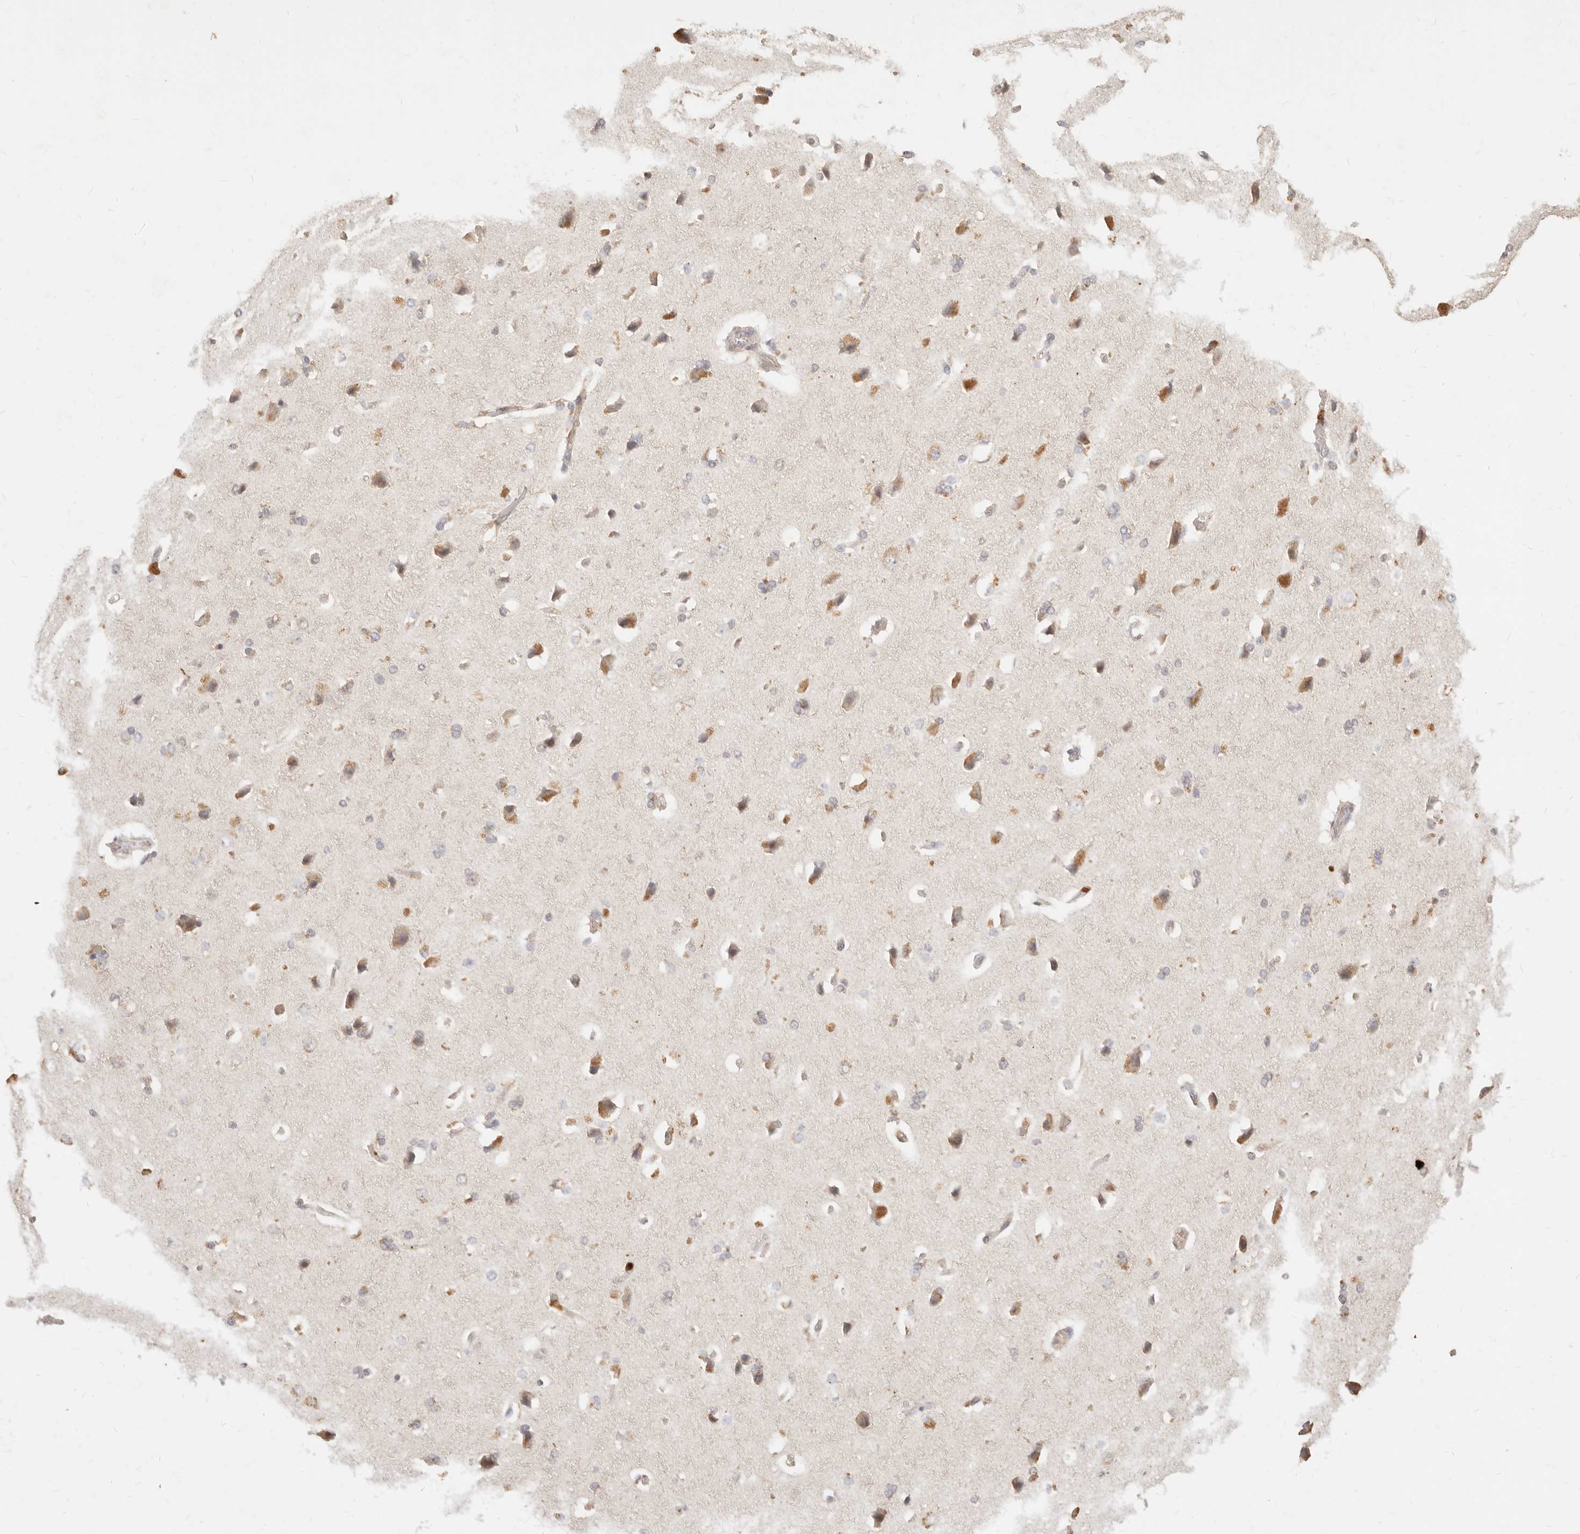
{"staining": {"intensity": "weak", "quantity": ">75%", "location": "cytoplasmic/membranous"}, "tissue": "cerebral cortex", "cell_type": "Endothelial cells", "image_type": "normal", "snomed": [{"axis": "morphology", "description": "Normal tissue, NOS"}, {"axis": "topography", "description": "Cerebral cortex"}], "caption": "A micrograph of cerebral cortex stained for a protein displays weak cytoplasmic/membranous brown staining in endothelial cells. The protein of interest is stained brown, and the nuclei are stained in blue (DAB IHC with brightfield microscopy, high magnification).", "gene": "TMTC2", "patient": {"sex": "male", "age": 62}}